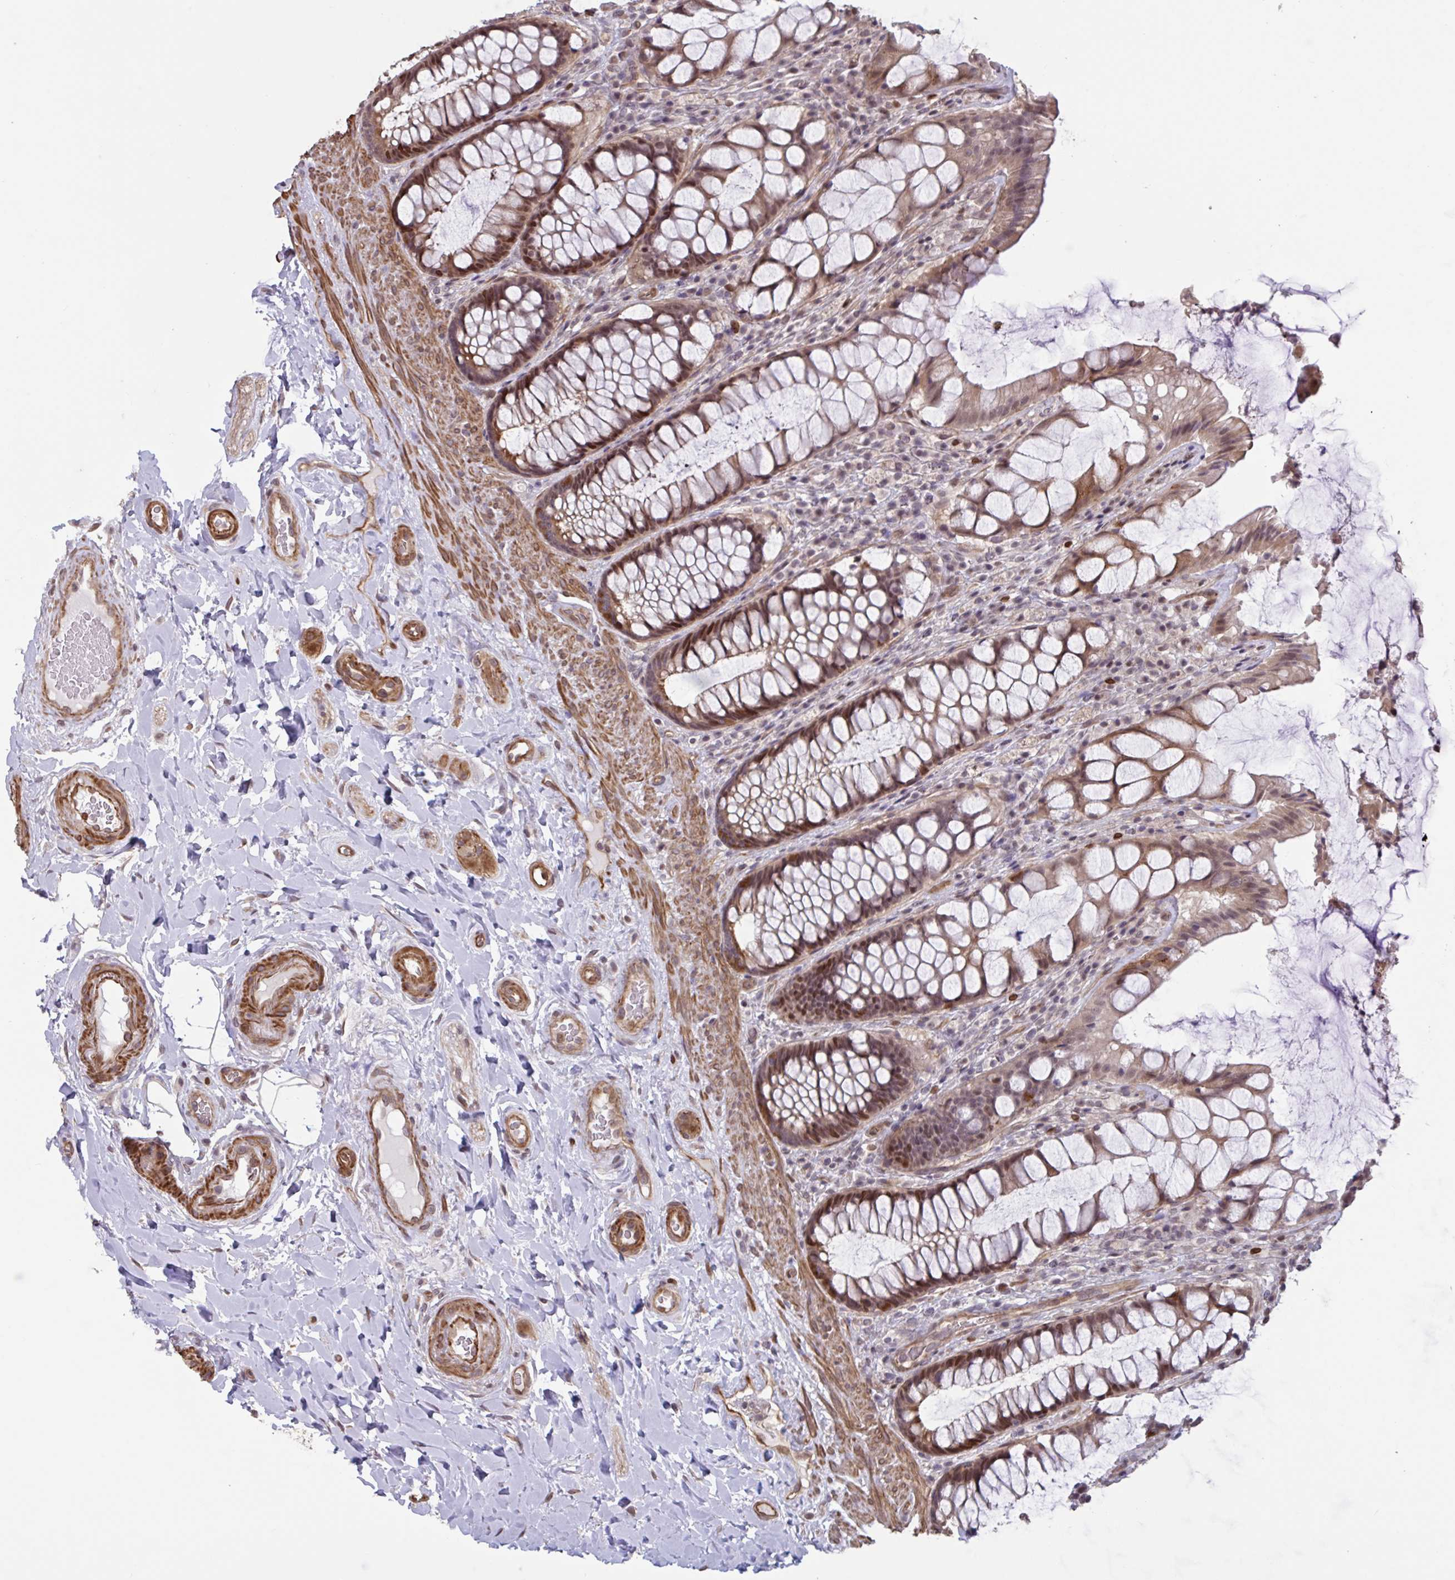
{"staining": {"intensity": "moderate", "quantity": ">75%", "location": "cytoplasmic/membranous,nuclear"}, "tissue": "rectum", "cell_type": "Glandular cells", "image_type": "normal", "snomed": [{"axis": "morphology", "description": "Normal tissue, NOS"}, {"axis": "topography", "description": "Rectum"}], "caption": "Immunohistochemical staining of benign rectum displays >75% levels of moderate cytoplasmic/membranous,nuclear protein expression in approximately >75% of glandular cells. (IHC, brightfield microscopy, high magnification).", "gene": "IPO5", "patient": {"sex": "female", "age": 58}}